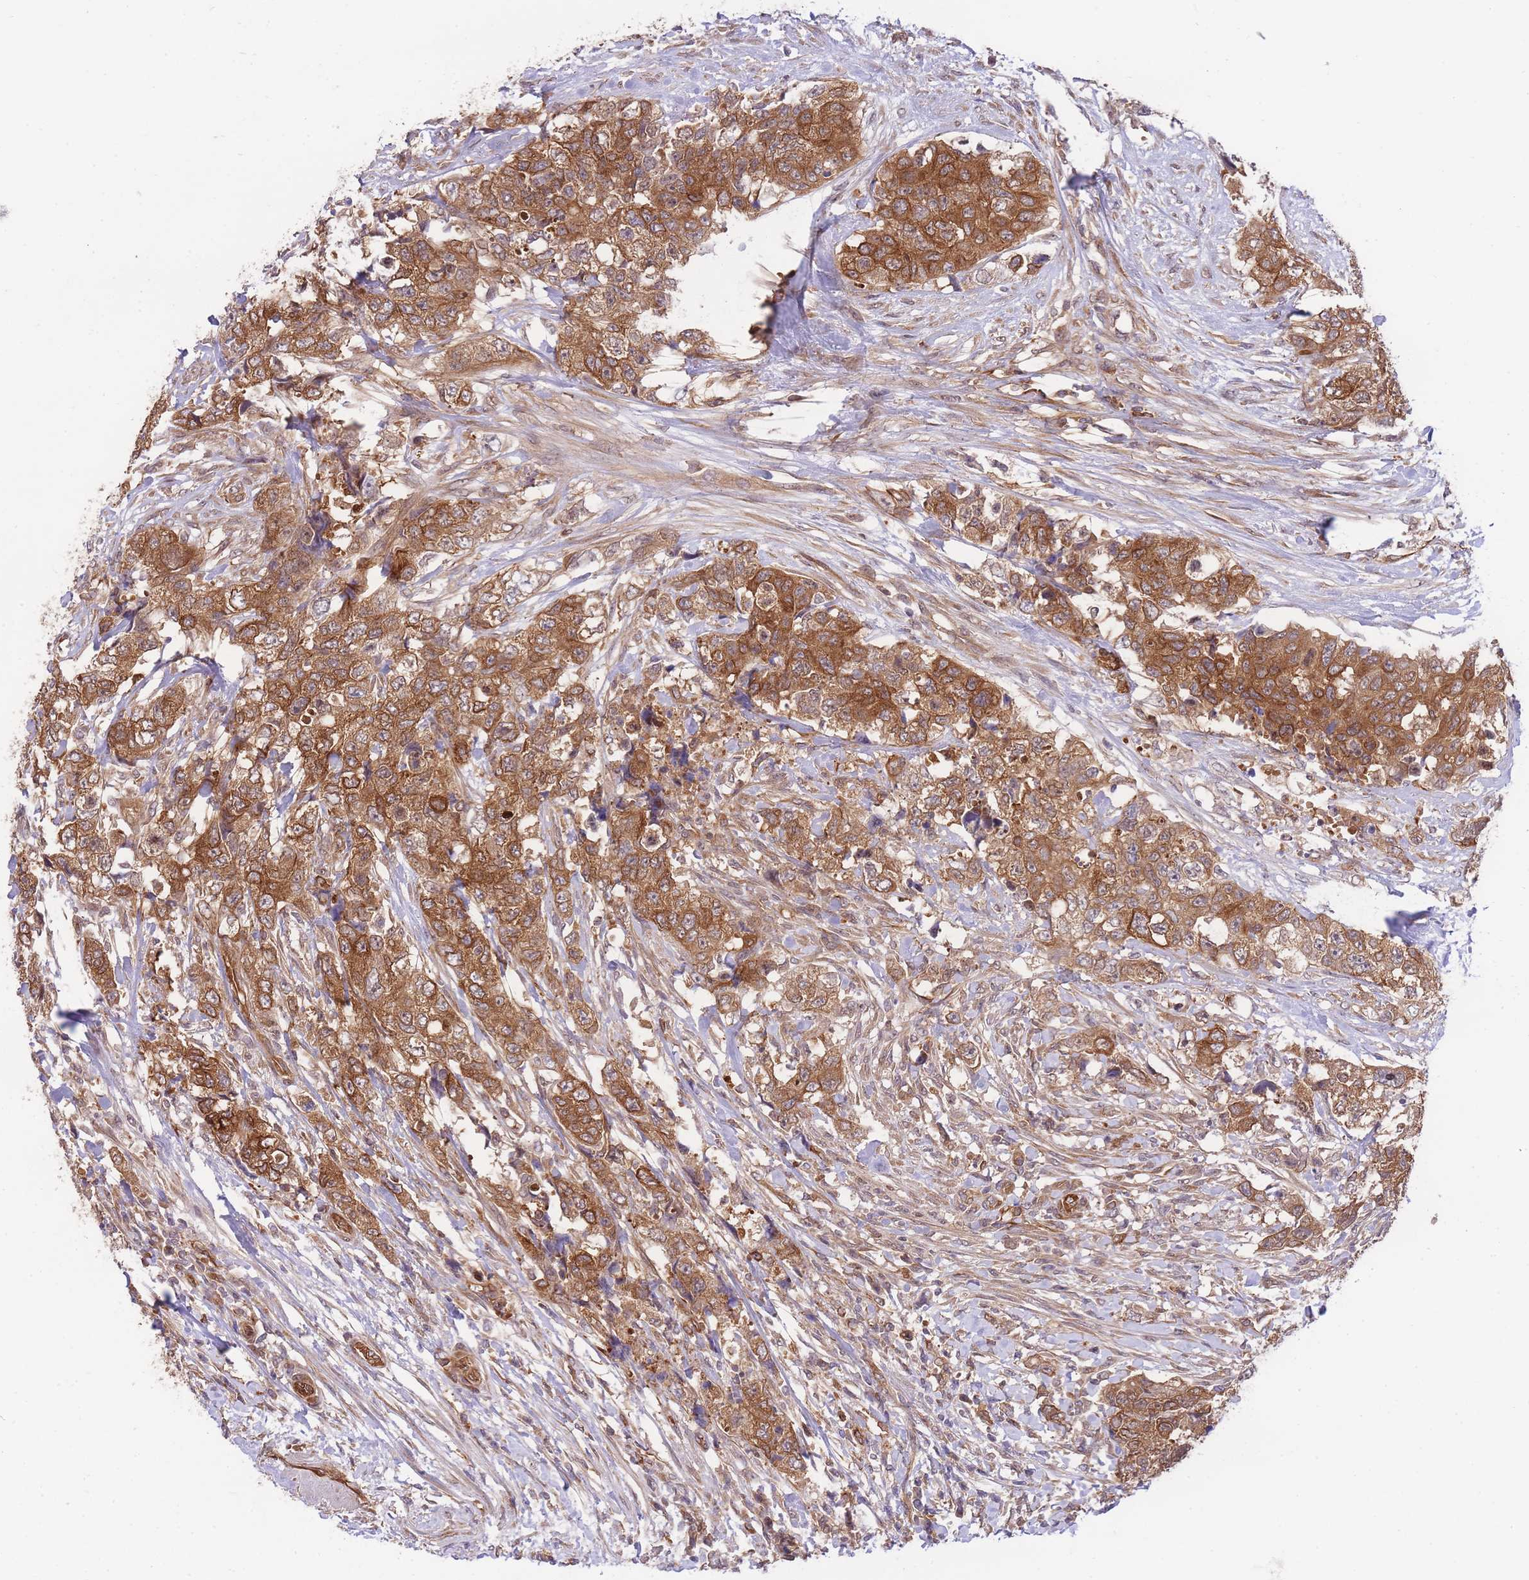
{"staining": {"intensity": "moderate", "quantity": "25%-75%", "location": "cytoplasmic/membranous"}, "tissue": "urothelial cancer", "cell_type": "Tumor cells", "image_type": "cancer", "snomed": [{"axis": "morphology", "description": "Urothelial carcinoma, High grade"}, {"axis": "topography", "description": "Urinary bladder"}], "caption": "Protein expression analysis of urothelial cancer displays moderate cytoplasmic/membranous staining in about 25%-75% of tumor cells.", "gene": "EXOSC8", "patient": {"sex": "female", "age": 78}}